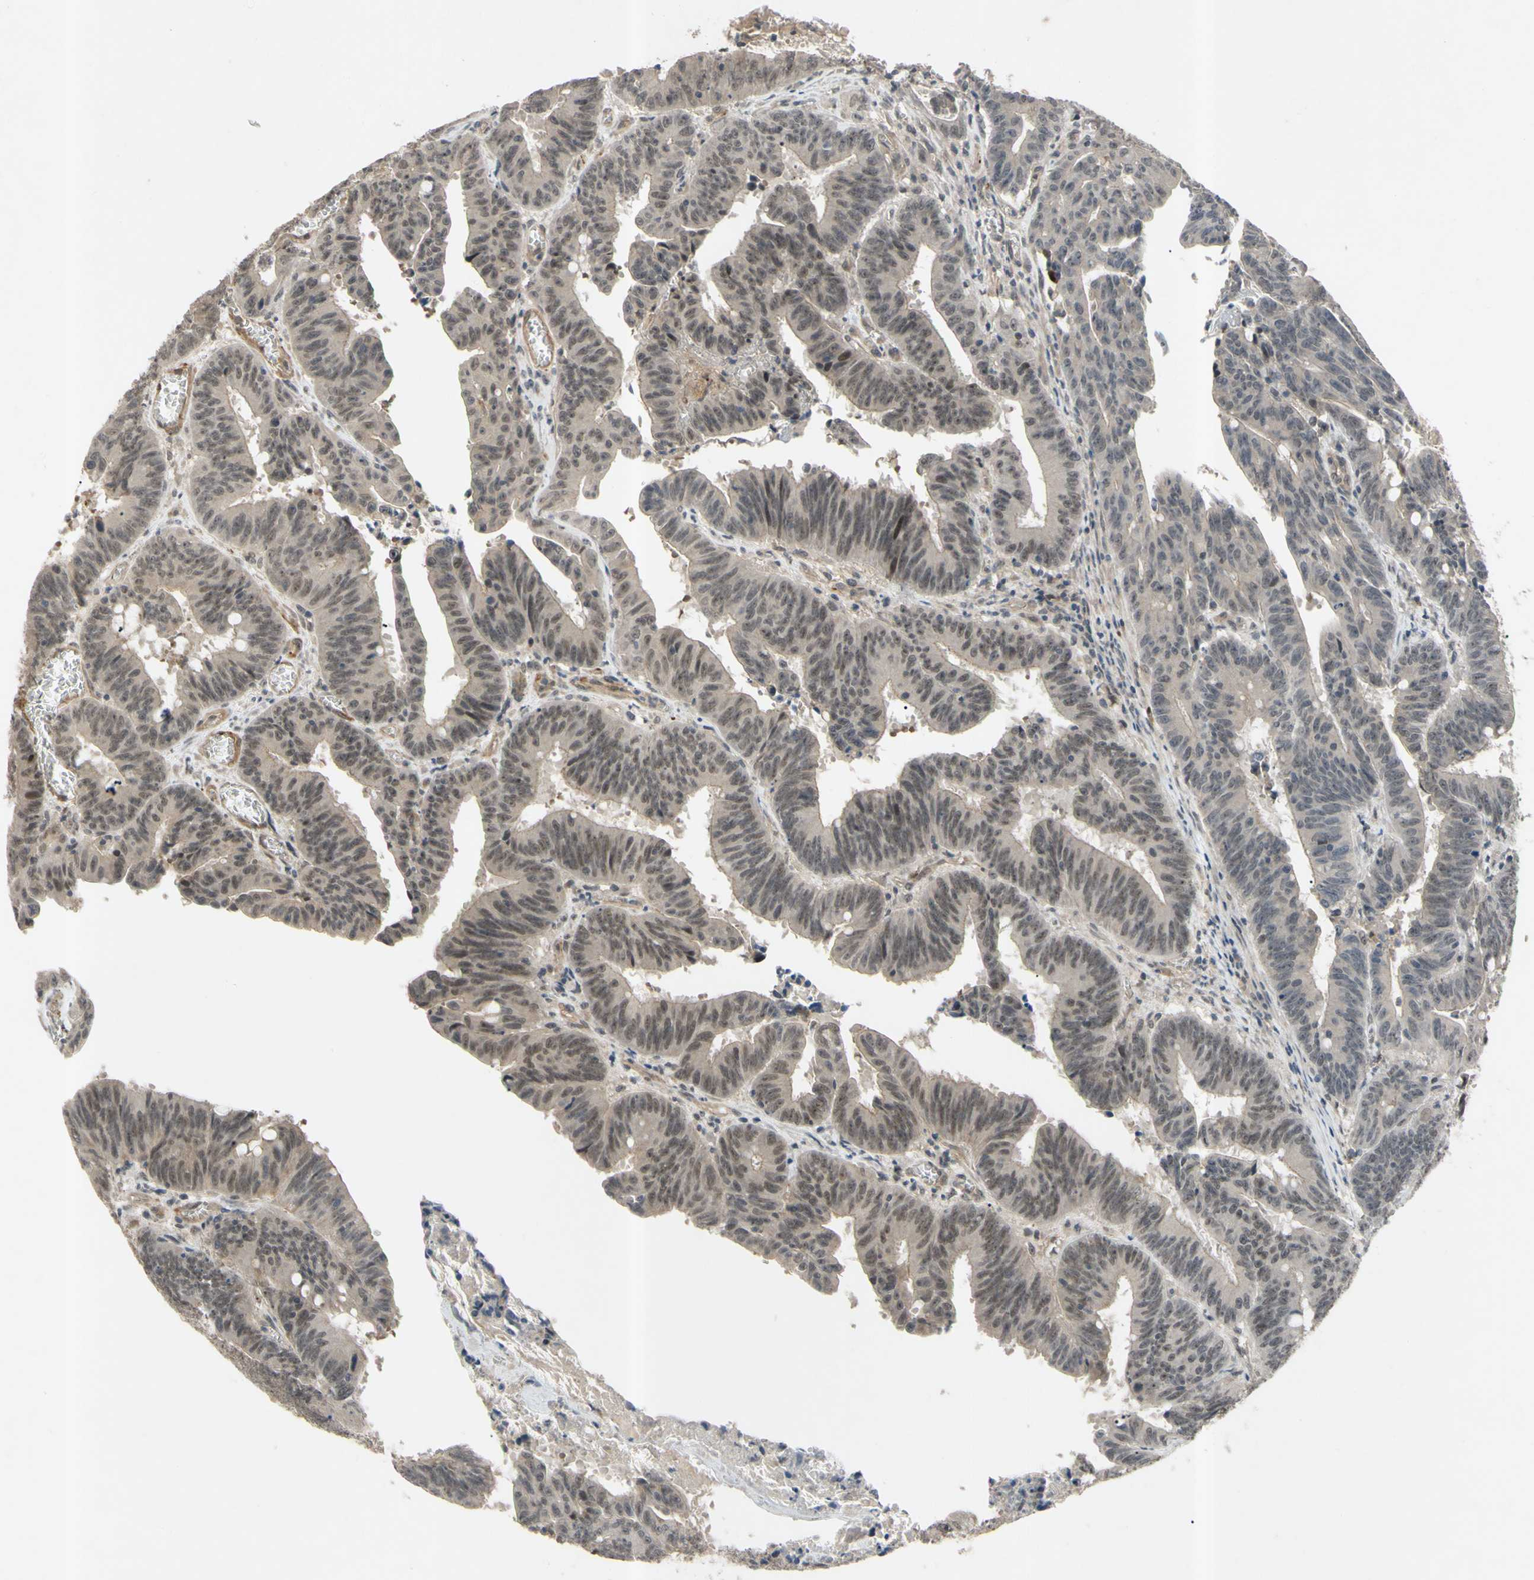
{"staining": {"intensity": "weak", "quantity": ">75%", "location": "cytoplasmic/membranous,nuclear"}, "tissue": "colorectal cancer", "cell_type": "Tumor cells", "image_type": "cancer", "snomed": [{"axis": "morphology", "description": "Adenocarcinoma, NOS"}, {"axis": "topography", "description": "Colon"}], "caption": "The micrograph reveals staining of colorectal adenocarcinoma, revealing weak cytoplasmic/membranous and nuclear protein positivity (brown color) within tumor cells.", "gene": "ALK", "patient": {"sex": "male", "age": 45}}